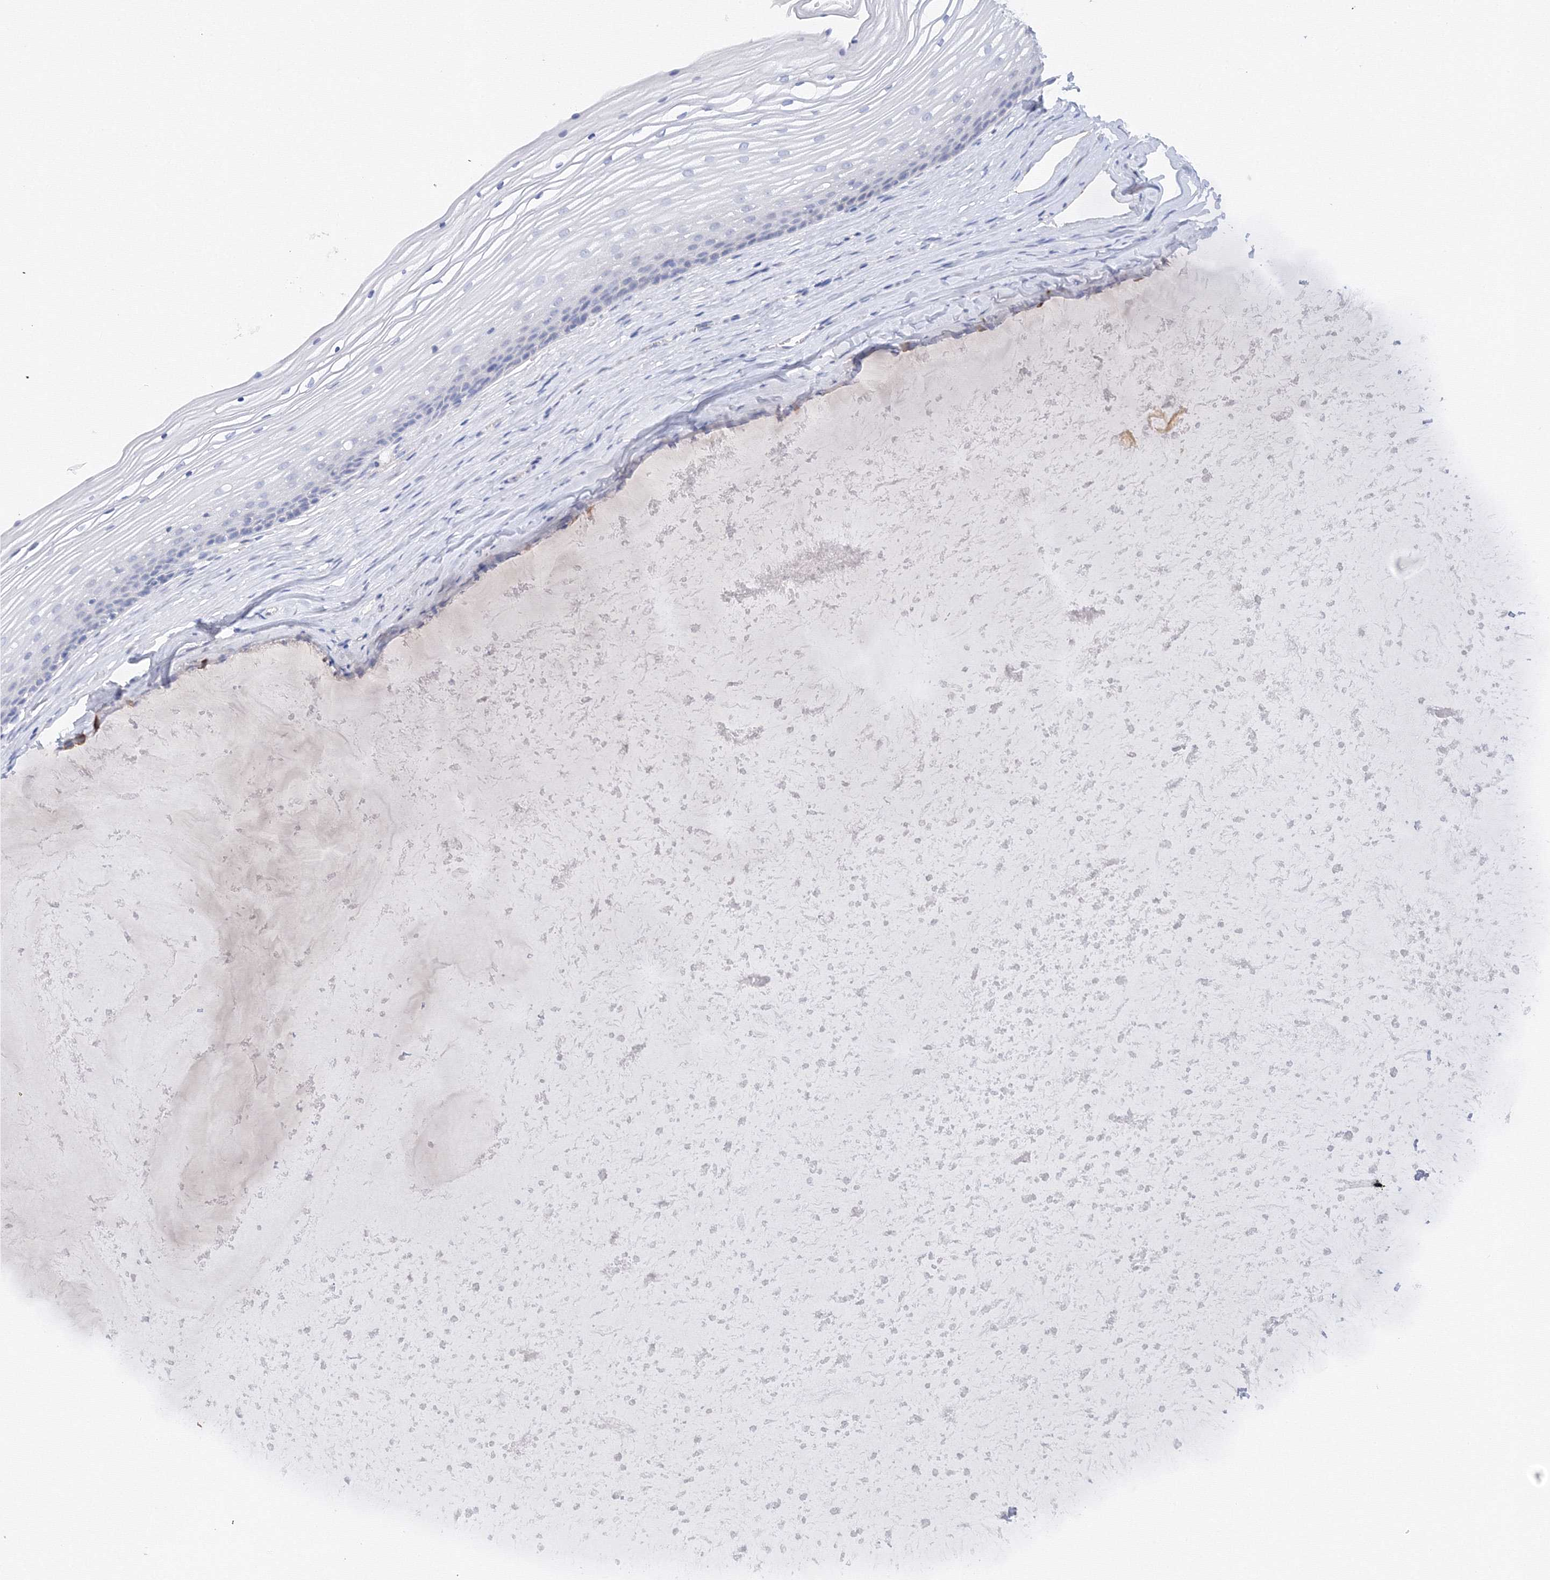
{"staining": {"intensity": "negative", "quantity": "none", "location": "none"}, "tissue": "vagina", "cell_type": "Squamous epithelial cells", "image_type": "normal", "snomed": [{"axis": "morphology", "description": "Normal tissue, NOS"}, {"axis": "topography", "description": "Vagina"}, {"axis": "topography", "description": "Cervix"}], "caption": "DAB (3,3'-diaminobenzidine) immunohistochemical staining of unremarkable human vagina displays no significant staining in squamous epithelial cells.", "gene": "TAMM41", "patient": {"sex": "female", "age": 40}}